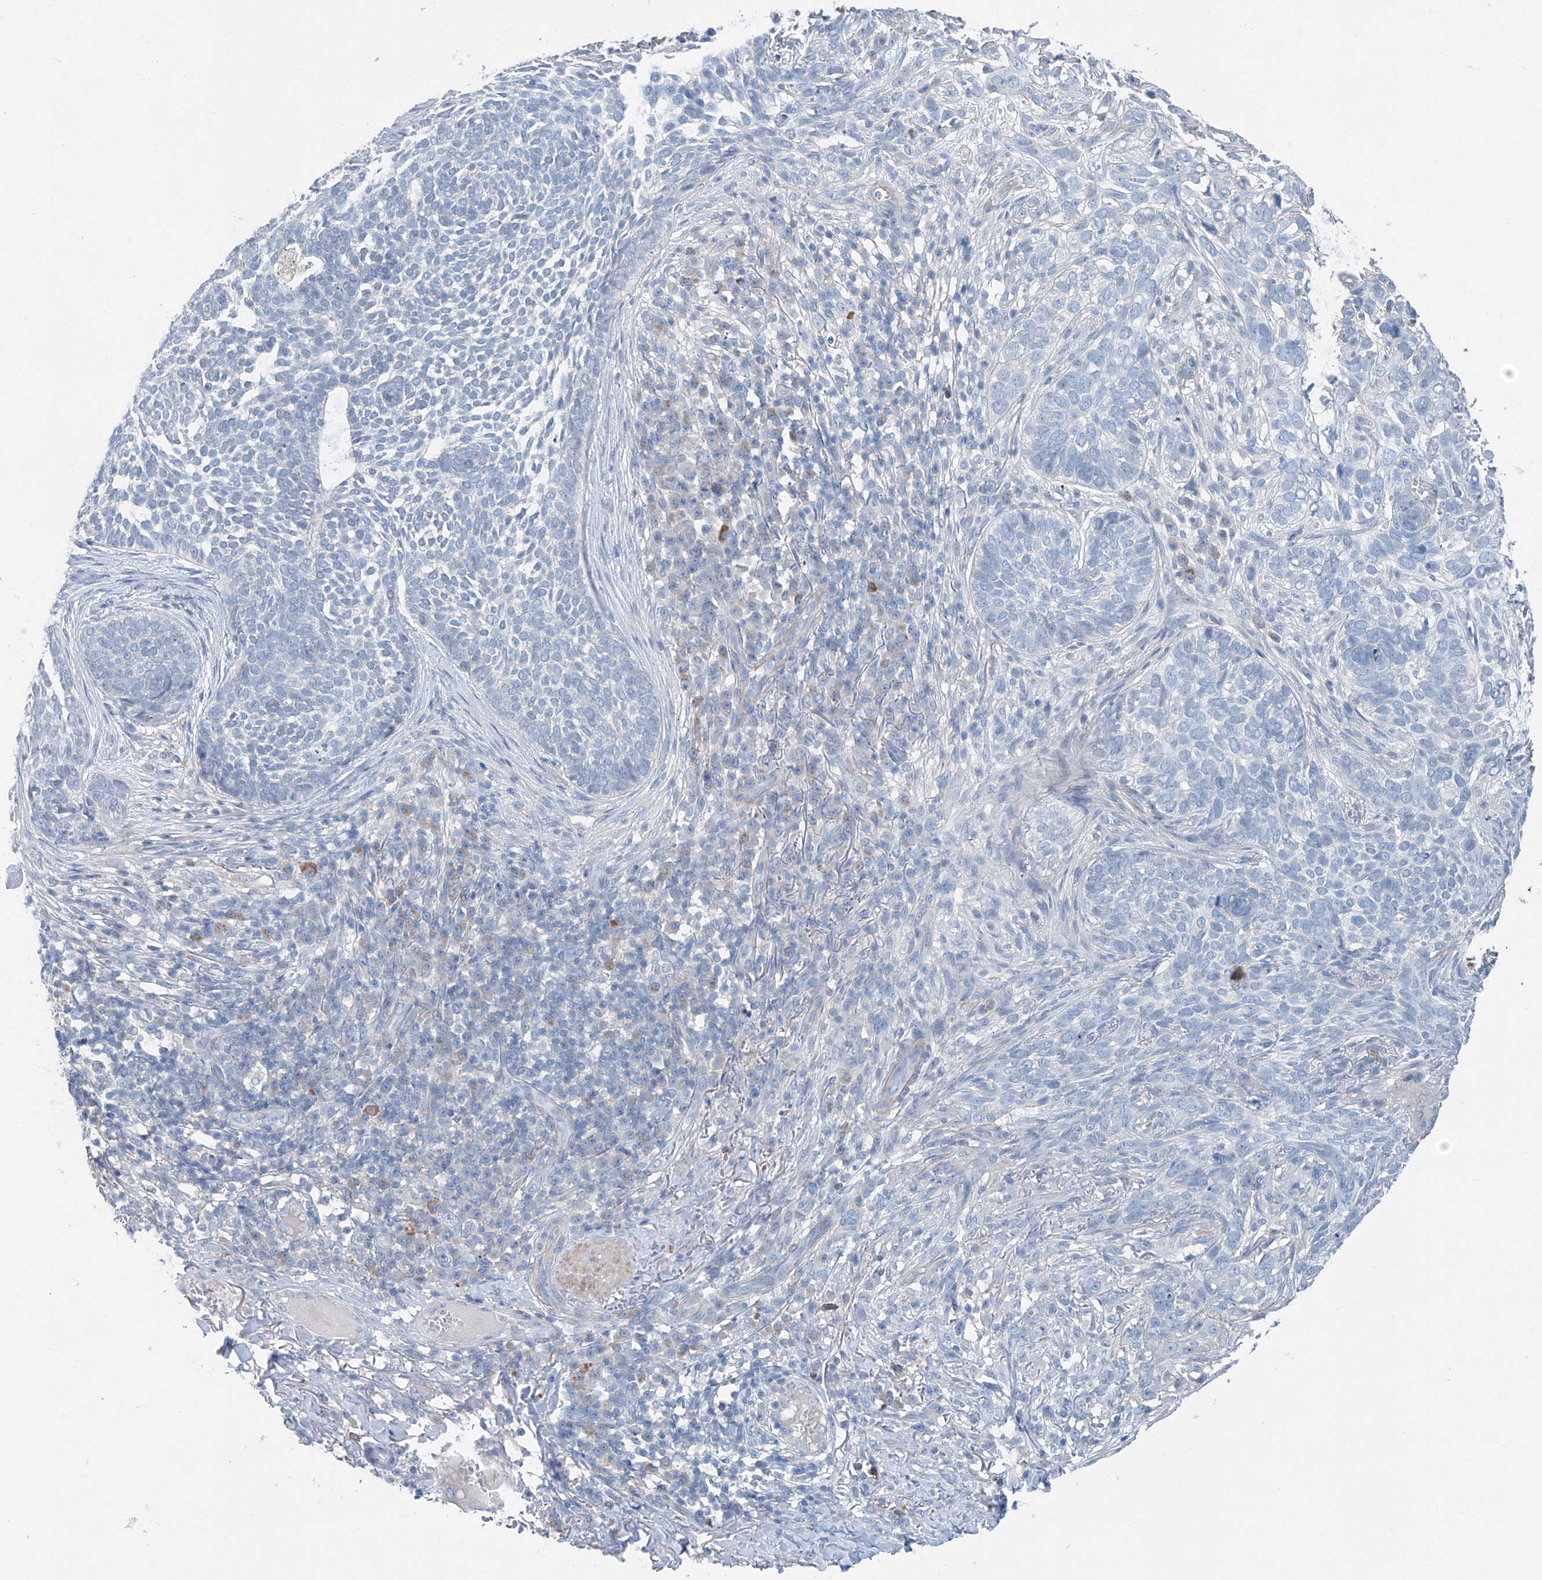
{"staining": {"intensity": "negative", "quantity": "none", "location": "none"}, "tissue": "skin cancer", "cell_type": "Tumor cells", "image_type": "cancer", "snomed": [{"axis": "morphology", "description": "Basal cell carcinoma"}, {"axis": "topography", "description": "Skin"}], "caption": "Histopathology image shows no significant protein positivity in tumor cells of skin cancer. The staining is performed using DAB brown chromogen with nuclei counter-stained in using hematoxylin.", "gene": "ANKRD34A", "patient": {"sex": "female", "age": 64}}